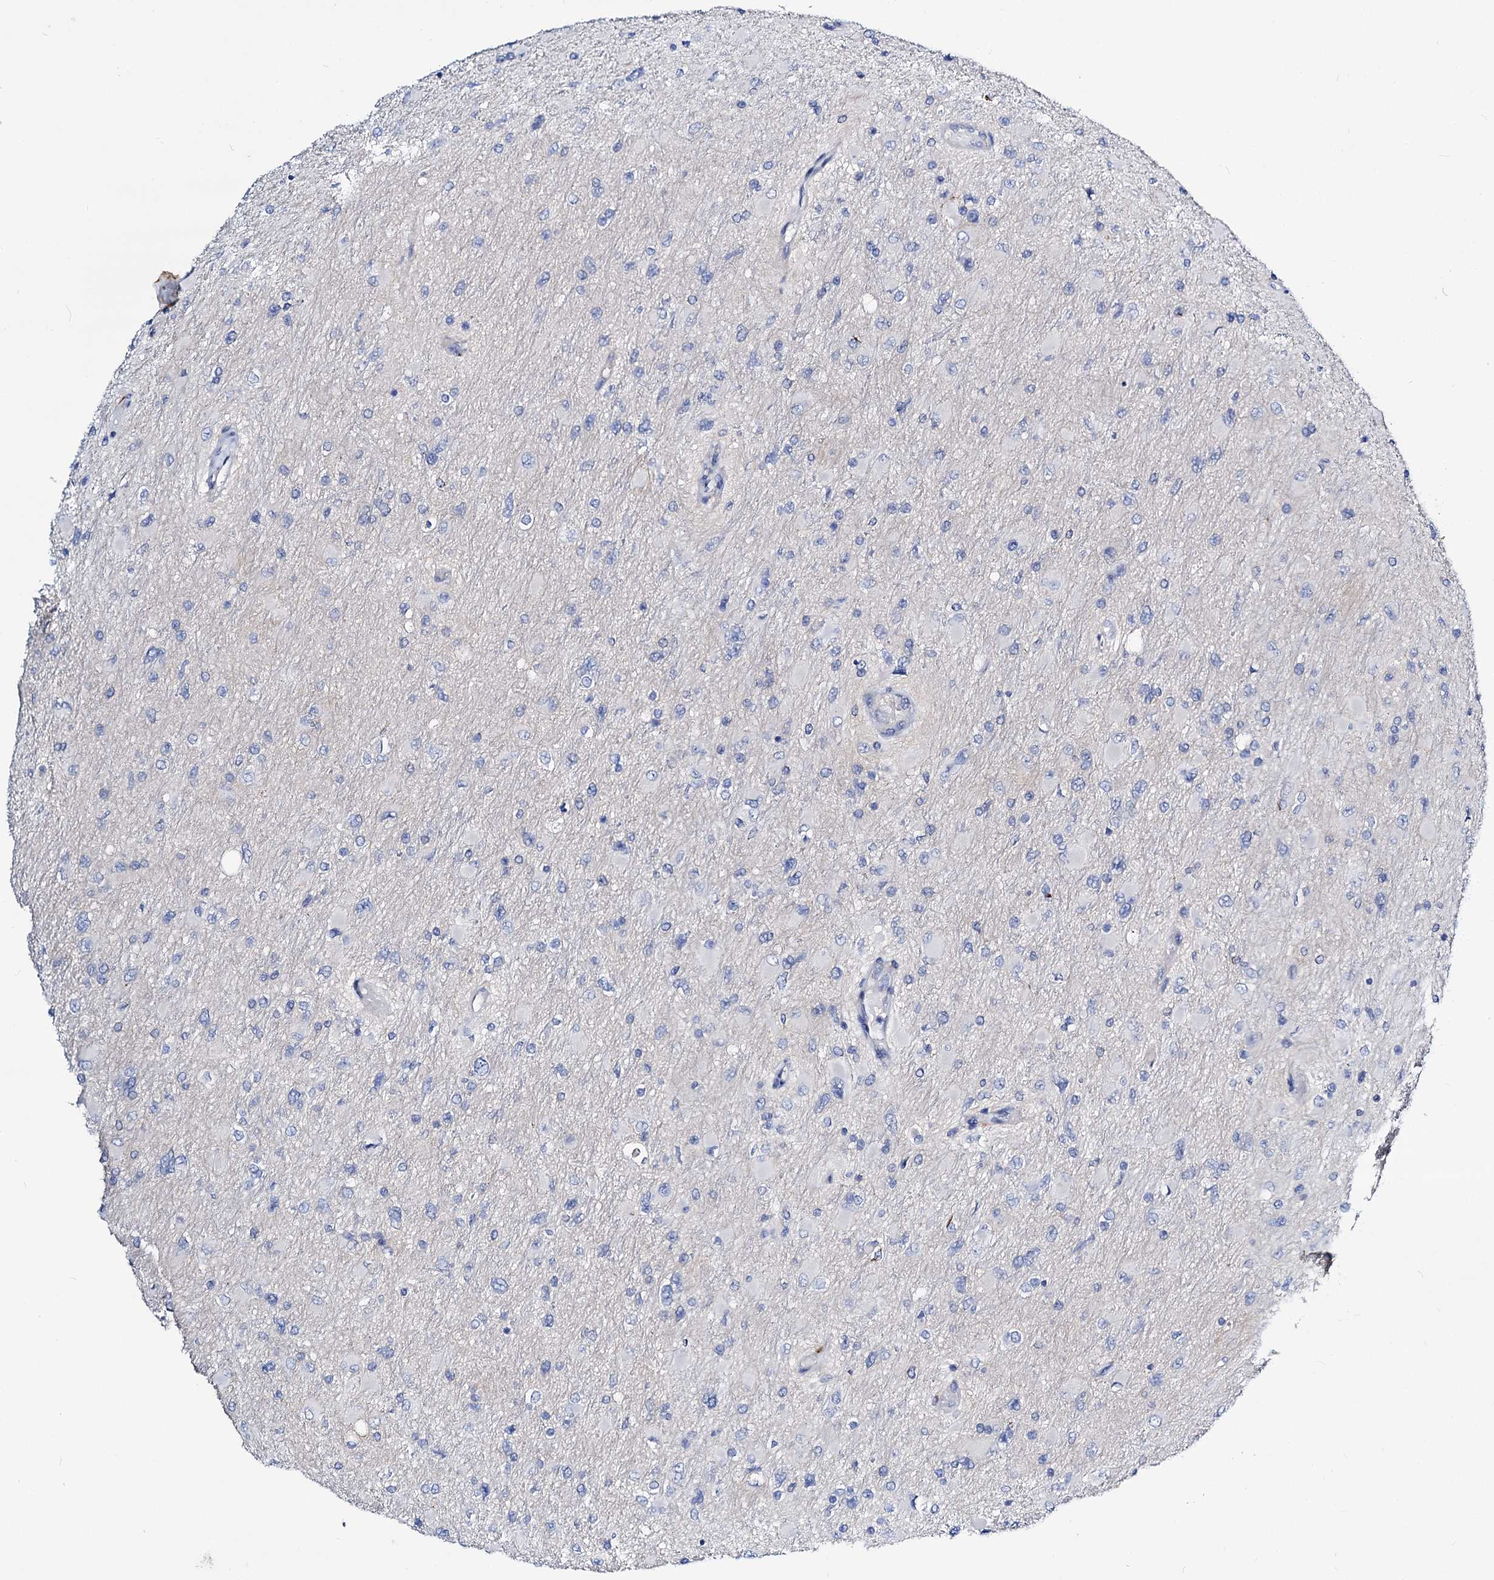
{"staining": {"intensity": "negative", "quantity": "none", "location": "none"}, "tissue": "glioma", "cell_type": "Tumor cells", "image_type": "cancer", "snomed": [{"axis": "morphology", "description": "Glioma, malignant, High grade"}, {"axis": "topography", "description": "Cerebral cortex"}], "caption": "Protein analysis of glioma displays no significant staining in tumor cells.", "gene": "DYDC2", "patient": {"sex": "female", "age": 36}}